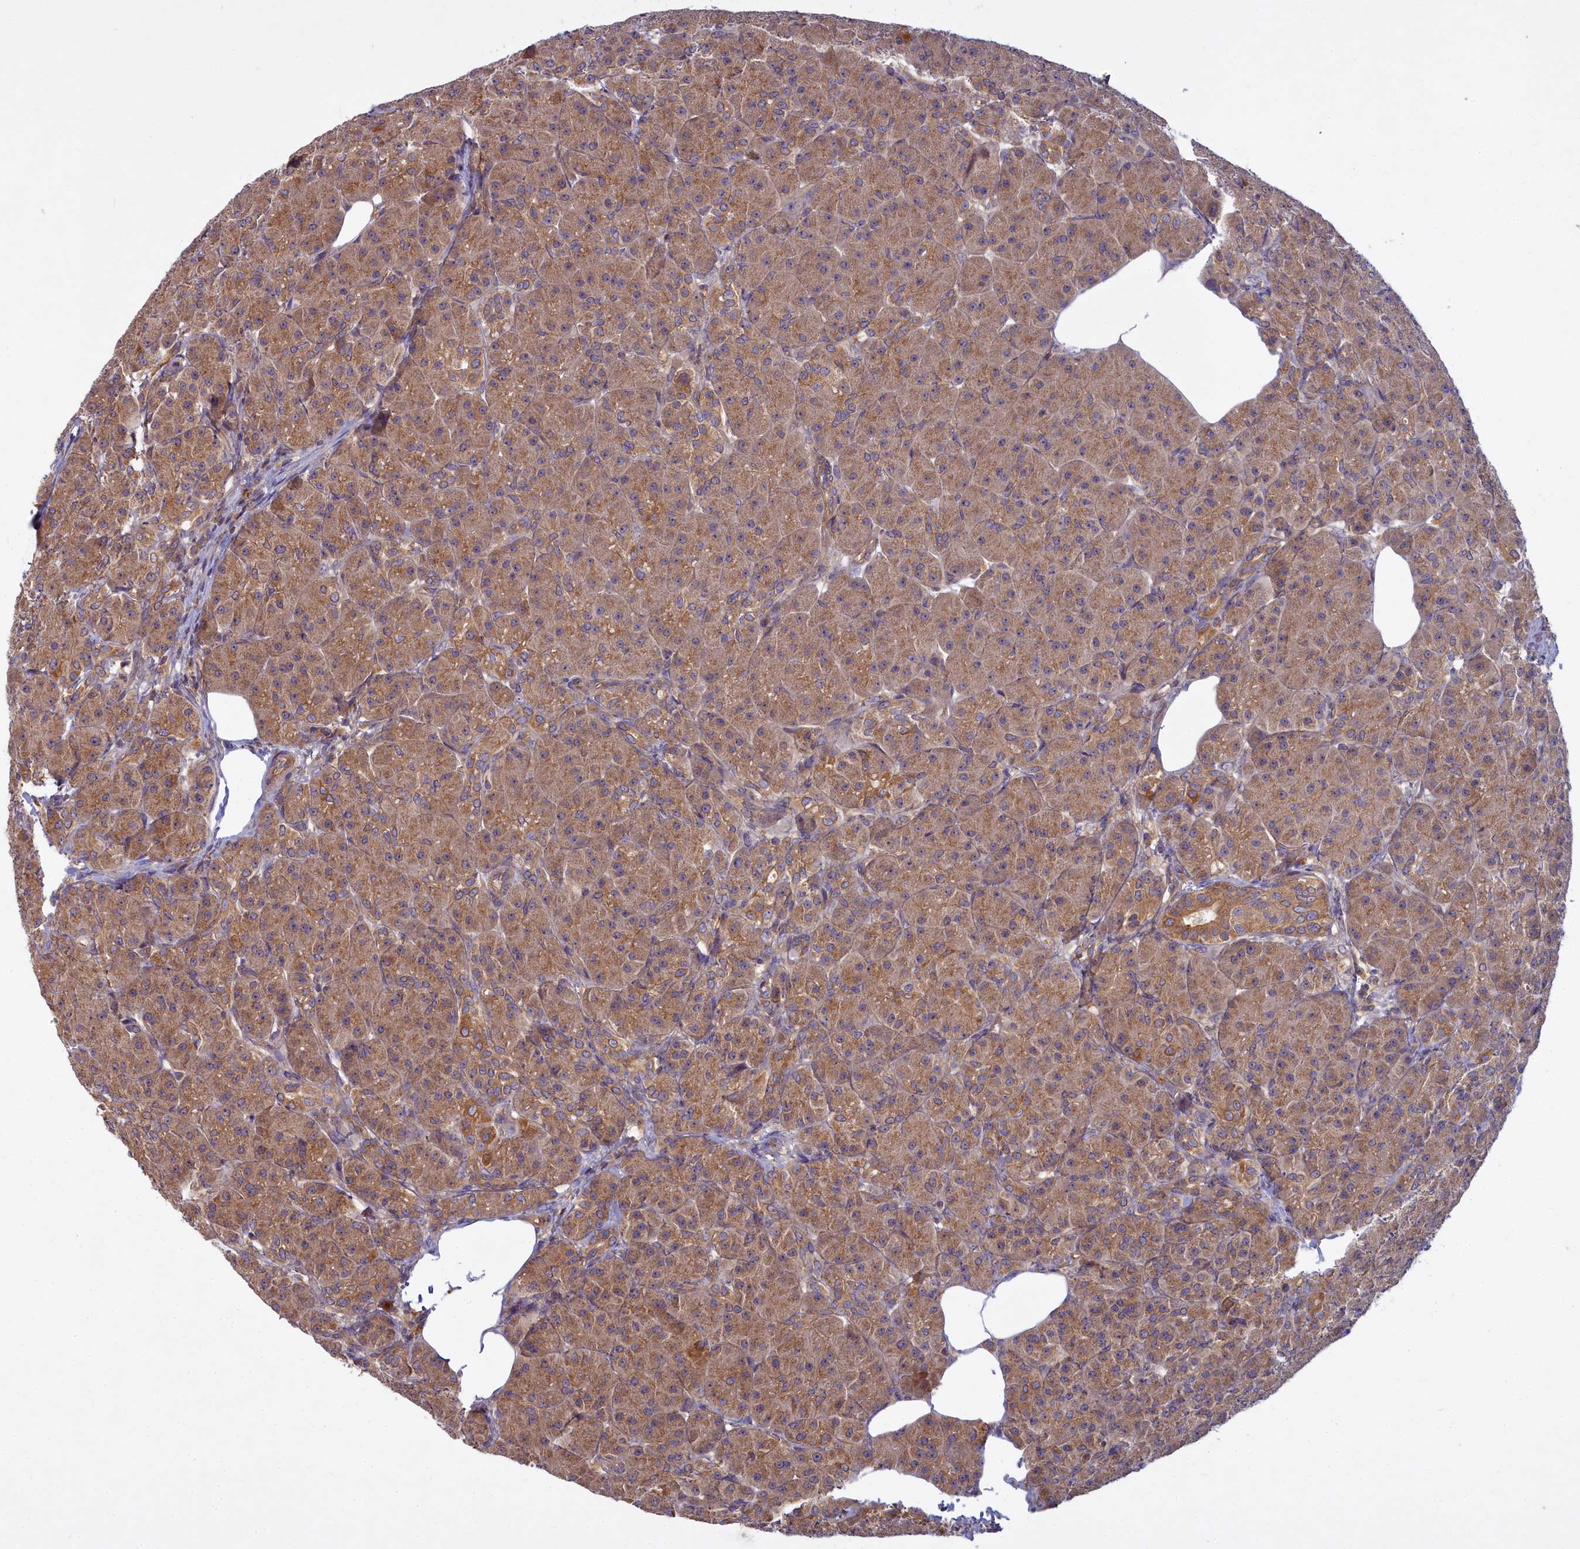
{"staining": {"intensity": "moderate", "quantity": ">75%", "location": "cytoplasmic/membranous"}, "tissue": "pancreas", "cell_type": "Exocrine glandular cells", "image_type": "normal", "snomed": [{"axis": "morphology", "description": "Normal tissue, NOS"}, {"axis": "topography", "description": "Pancreas"}], "caption": "Approximately >75% of exocrine glandular cells in benign human pancreas reveal moderate cytoplasmic/membranous protein positivity as visualized by brown immunohistochemical staining.", "gene": "CCDC167", "patient": {"sex": "male", "age": 63}}